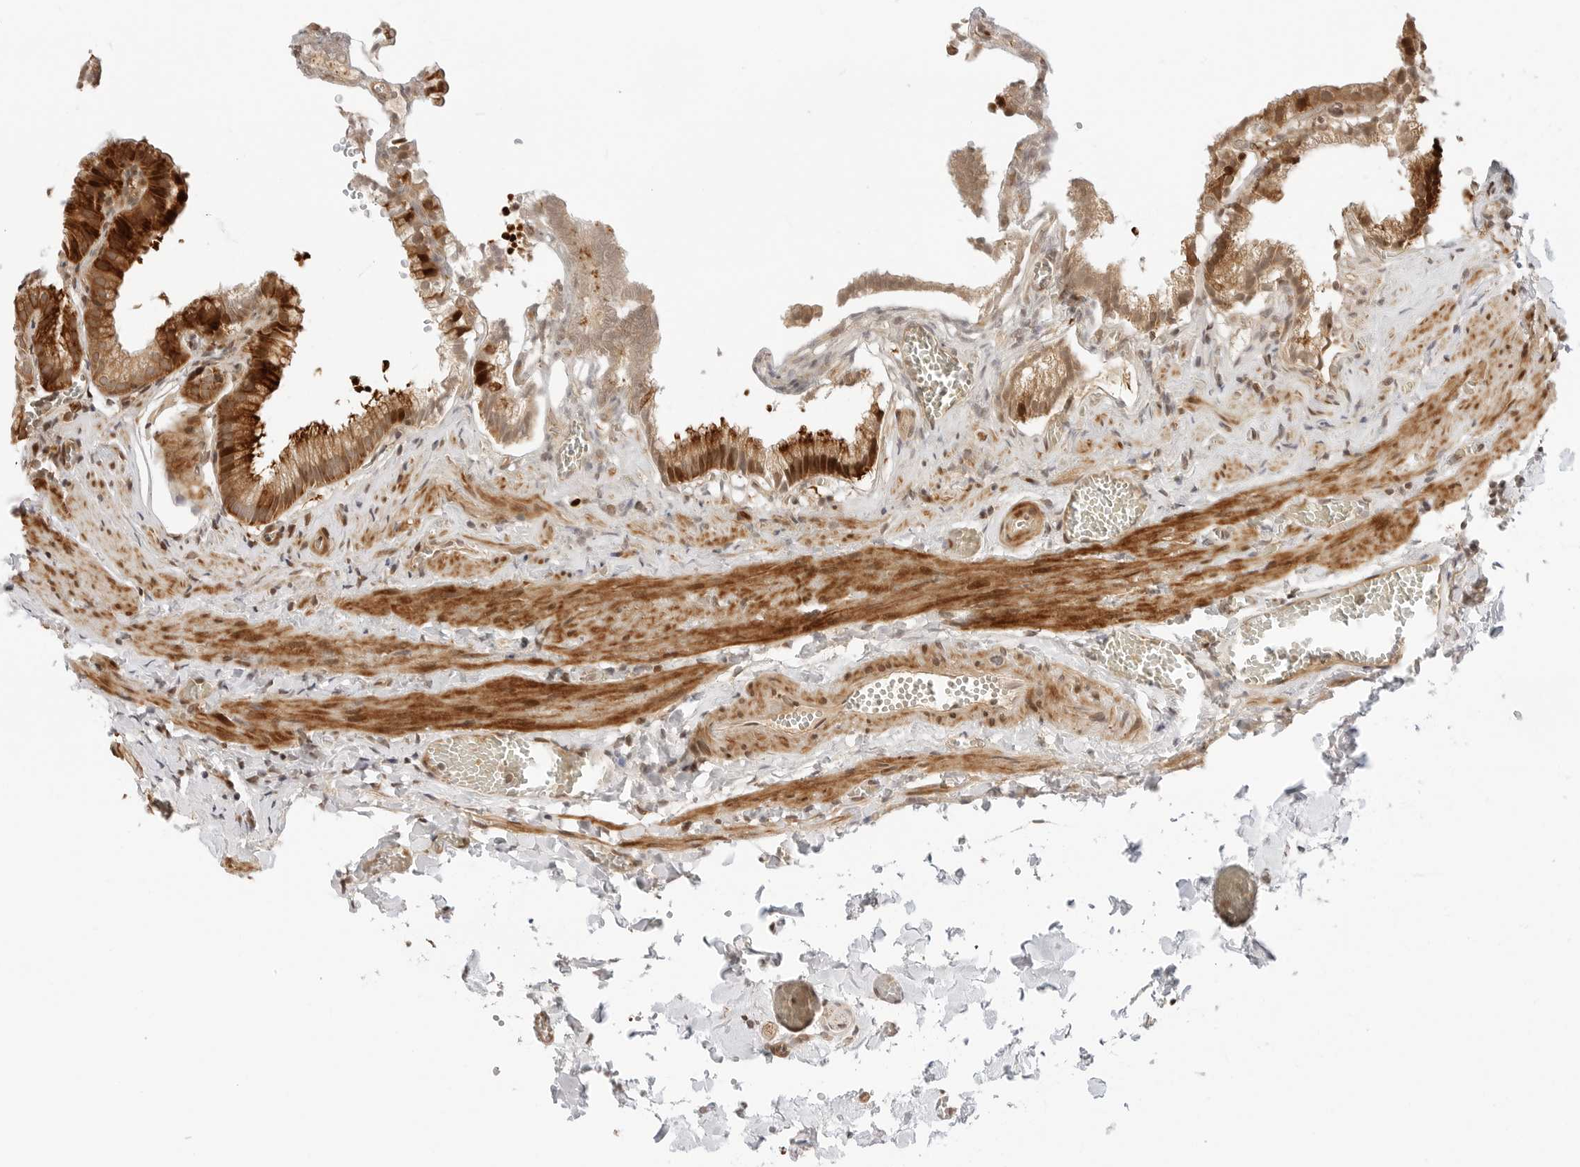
{"staining": {"intensity": "strong", "quantity": ">75%", "location": "cytoplasmic/membranous,nuclear"}, "tissue": "gallbladder", "cell_type": "Glandular cells", "image_type": "normal", "snomed": [{"axis": "morphology", "description": "Normal tissue, NOS"}, {"axis": "topography", "description": "Gallbladder"}], "caption": "IHC (DAB (3,3'-diaminobenzidine)) staining of unremarkable human gallbladder demonstrates strong cytoplasmic/membranous,nuclear protein staining in about >75% of glandular cells. The staining was performed using DAB (3,3'-diaminobenzidine) to visualize the protein expression in brown, while the nuclei were stained in blue with hematoxylin (Magnification: 20x).", "gene": "GEM", "patient": {"sex": "male", "age": 38}}